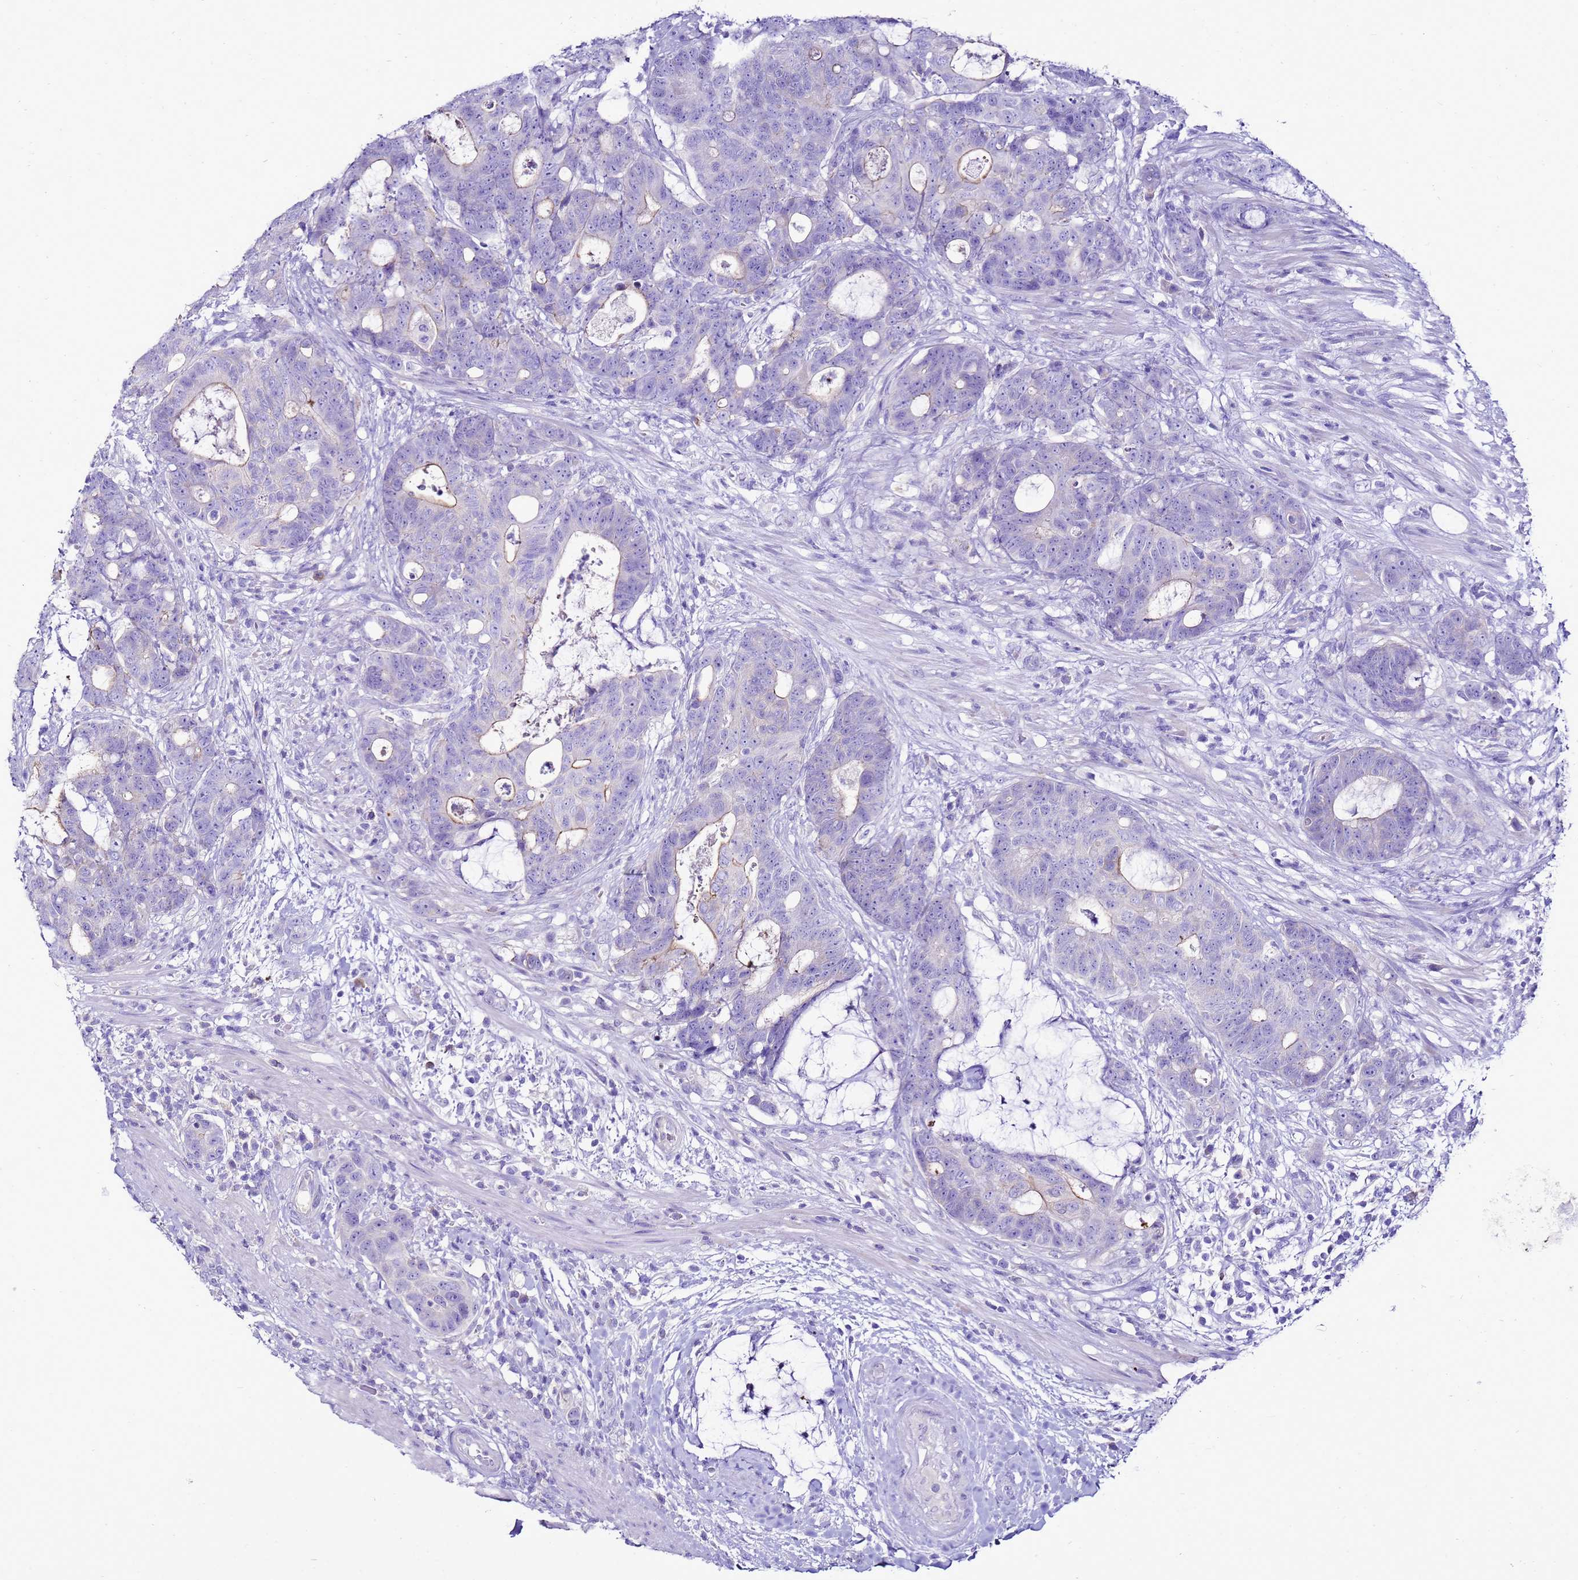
{"staining": {"intensity": "weak", "quantity": "<25%", "location": "cytoplasmic/membranous"}, "tissue": "colorectal cancer", "cell_type": "Tumor cells", "image_type": "cancer", "snomed": [{"axis": "morphology", "description": "Adenocarcinoma, NOS"}, {"axis": "topography", "description": "Colon"}], "caption": "Immunohistochemistry (IHC) image of human colorectal adenocarcinoma stained for a protein (brown), which reveals no positivity in tumor cells.", "gene": "BEST2", "patient": {"sex": "female", "age": 82}}